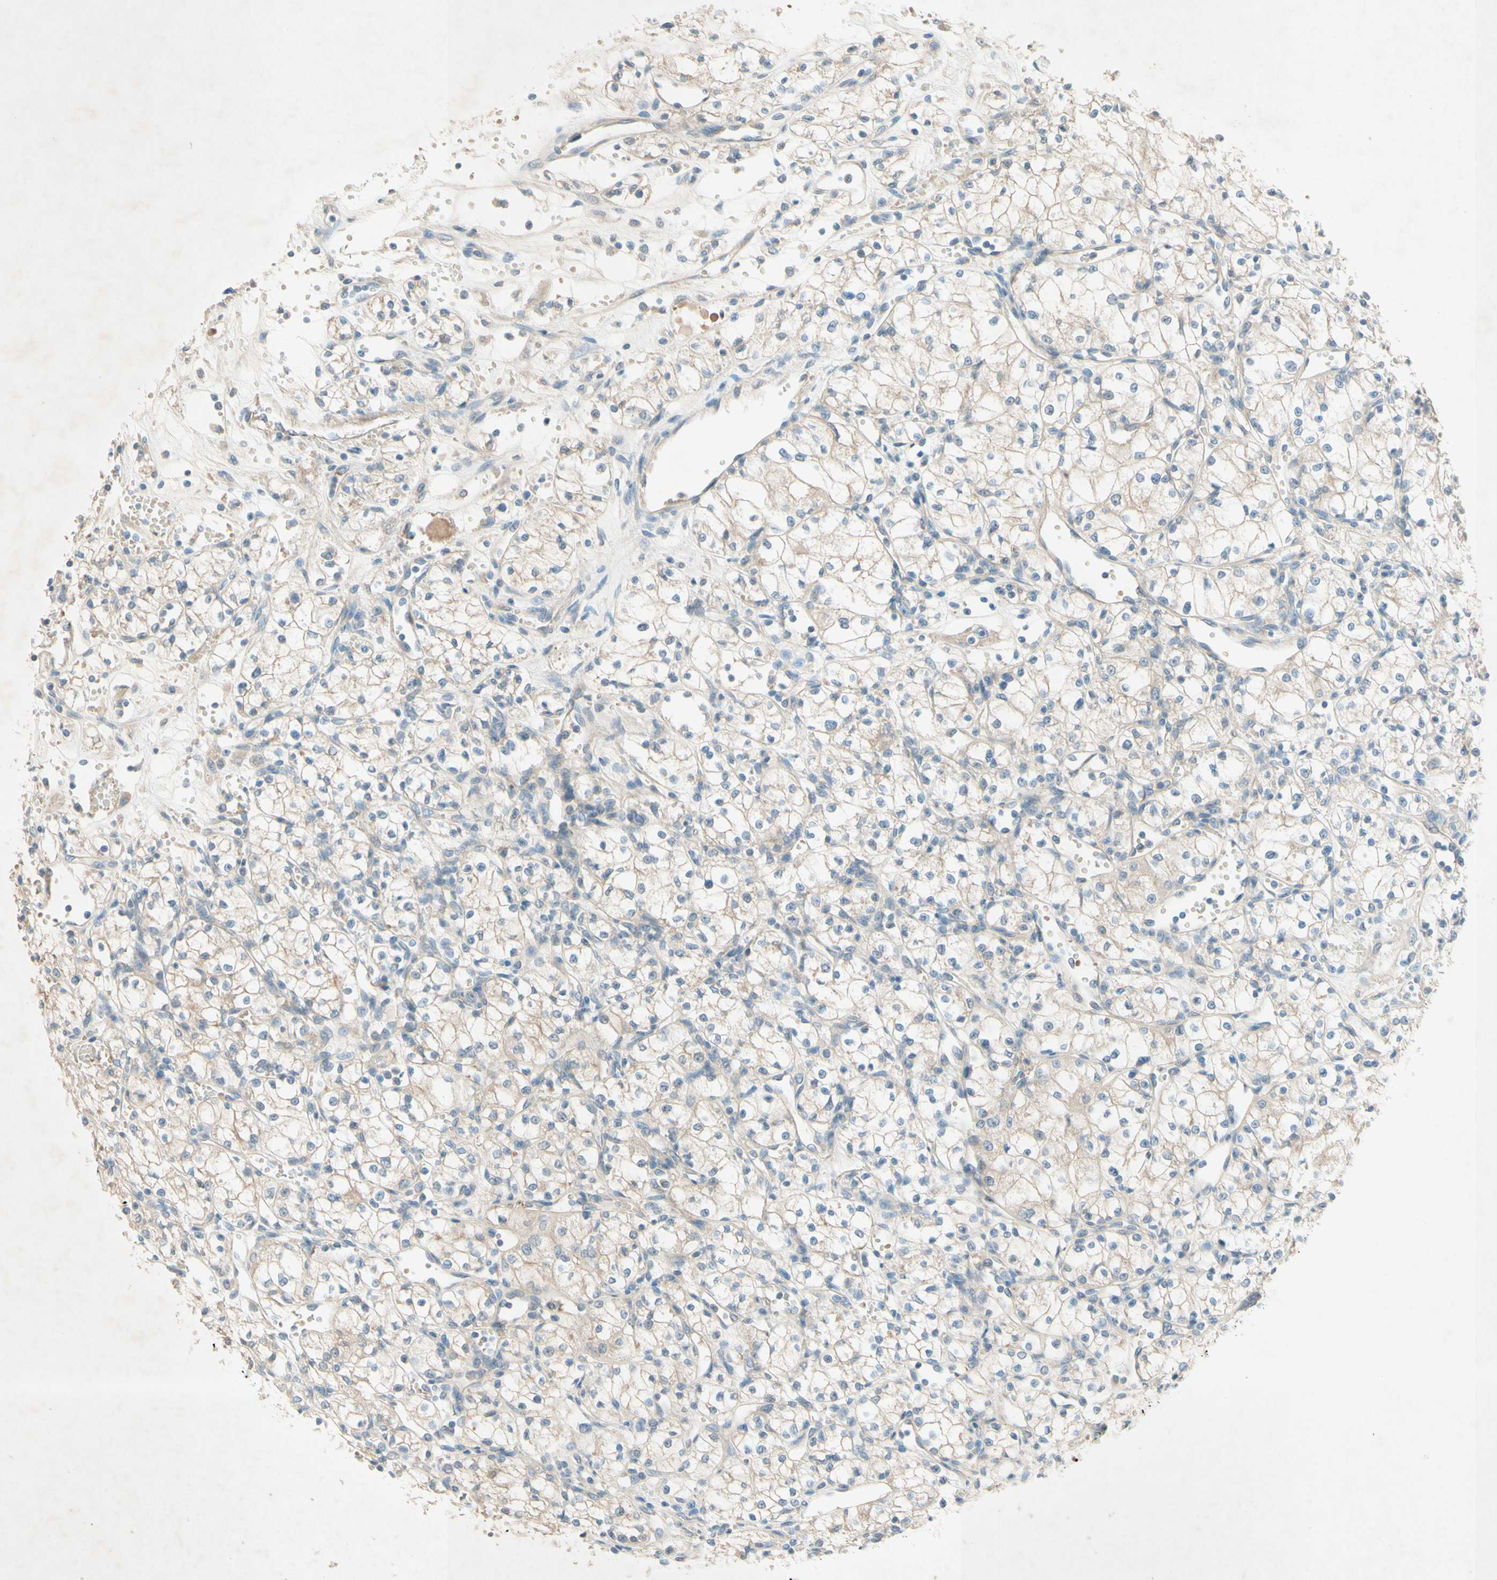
{"staining": {"intensity": "negative", "quantity": "none", "location": "none"}, "tissue": "renal cancer", "cell_type": "Tumor cells", "image_type": "cancer", "snomed": [{"axis": "morphology", "description": "Normal tissue, NOS"}, {"axis": "morphology", "description": "Adenocarcinoma, NOS"}, {"axis": "topography", "description": "Kidney"}], "caption": "Protein analysis of renal cancer (adenocarcinoma) exhibits no significant positivity in tumor cells.", "gene": "IL2", "patient": {"sex": "male", "age": 59}}